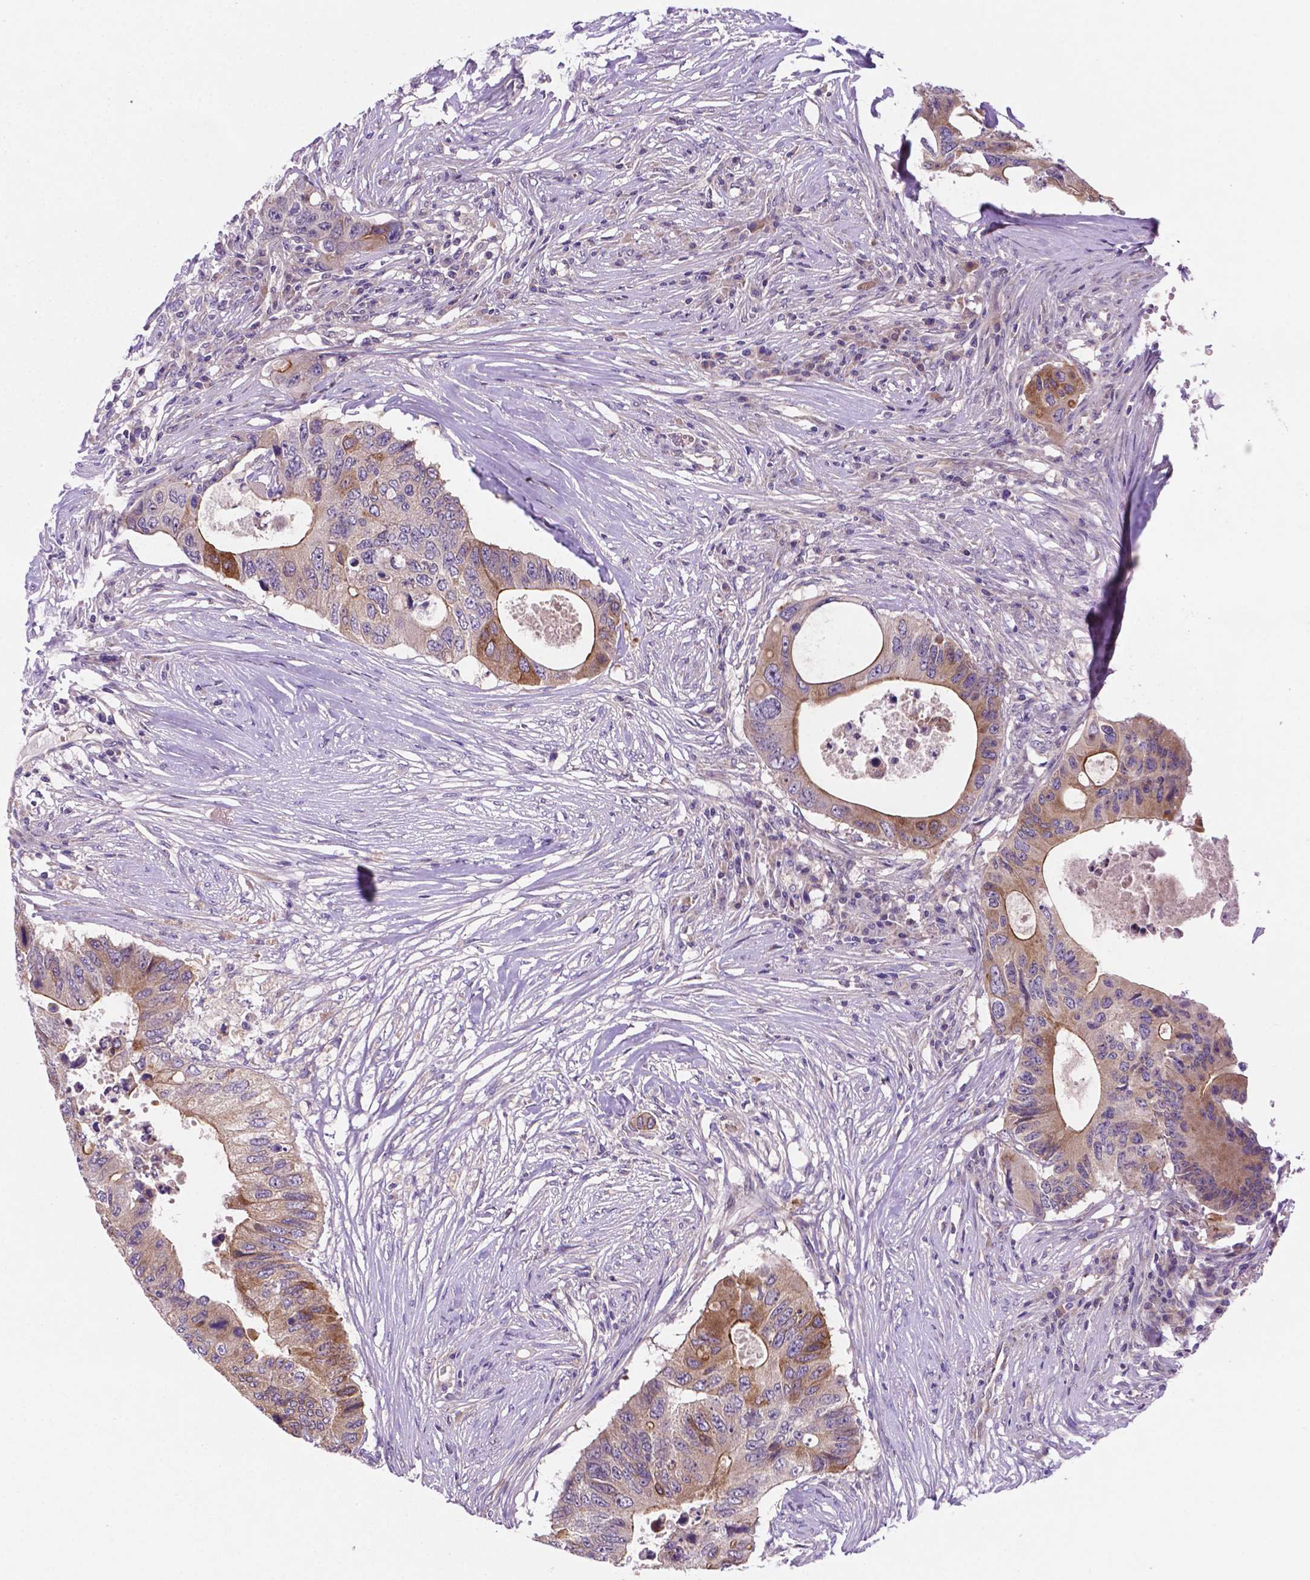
{"staining": {"intensity": "moderate", "quantity": ">75%", "location": "cytoplasmic/membranous"}, "tissue": "colorectal cancer", "cell_type": "Tumor cells", "image_type": "cancer", "snomed": [{"axis": "morphology", "description": "Adenocarcinoma, NOS"}, {"axis": "topography", "description": "Colon"}], "caption": "Protein analysis of colorectal adenocarcinoma tissue demonstrates moderate cytoplasmic/membranous positivity in about >75% of tumor cells. (Brightfield microscopy of DAB IHC at high magnification).", "gene": "TM4SF20", "patient": {"sex": "male", "age": 71}}